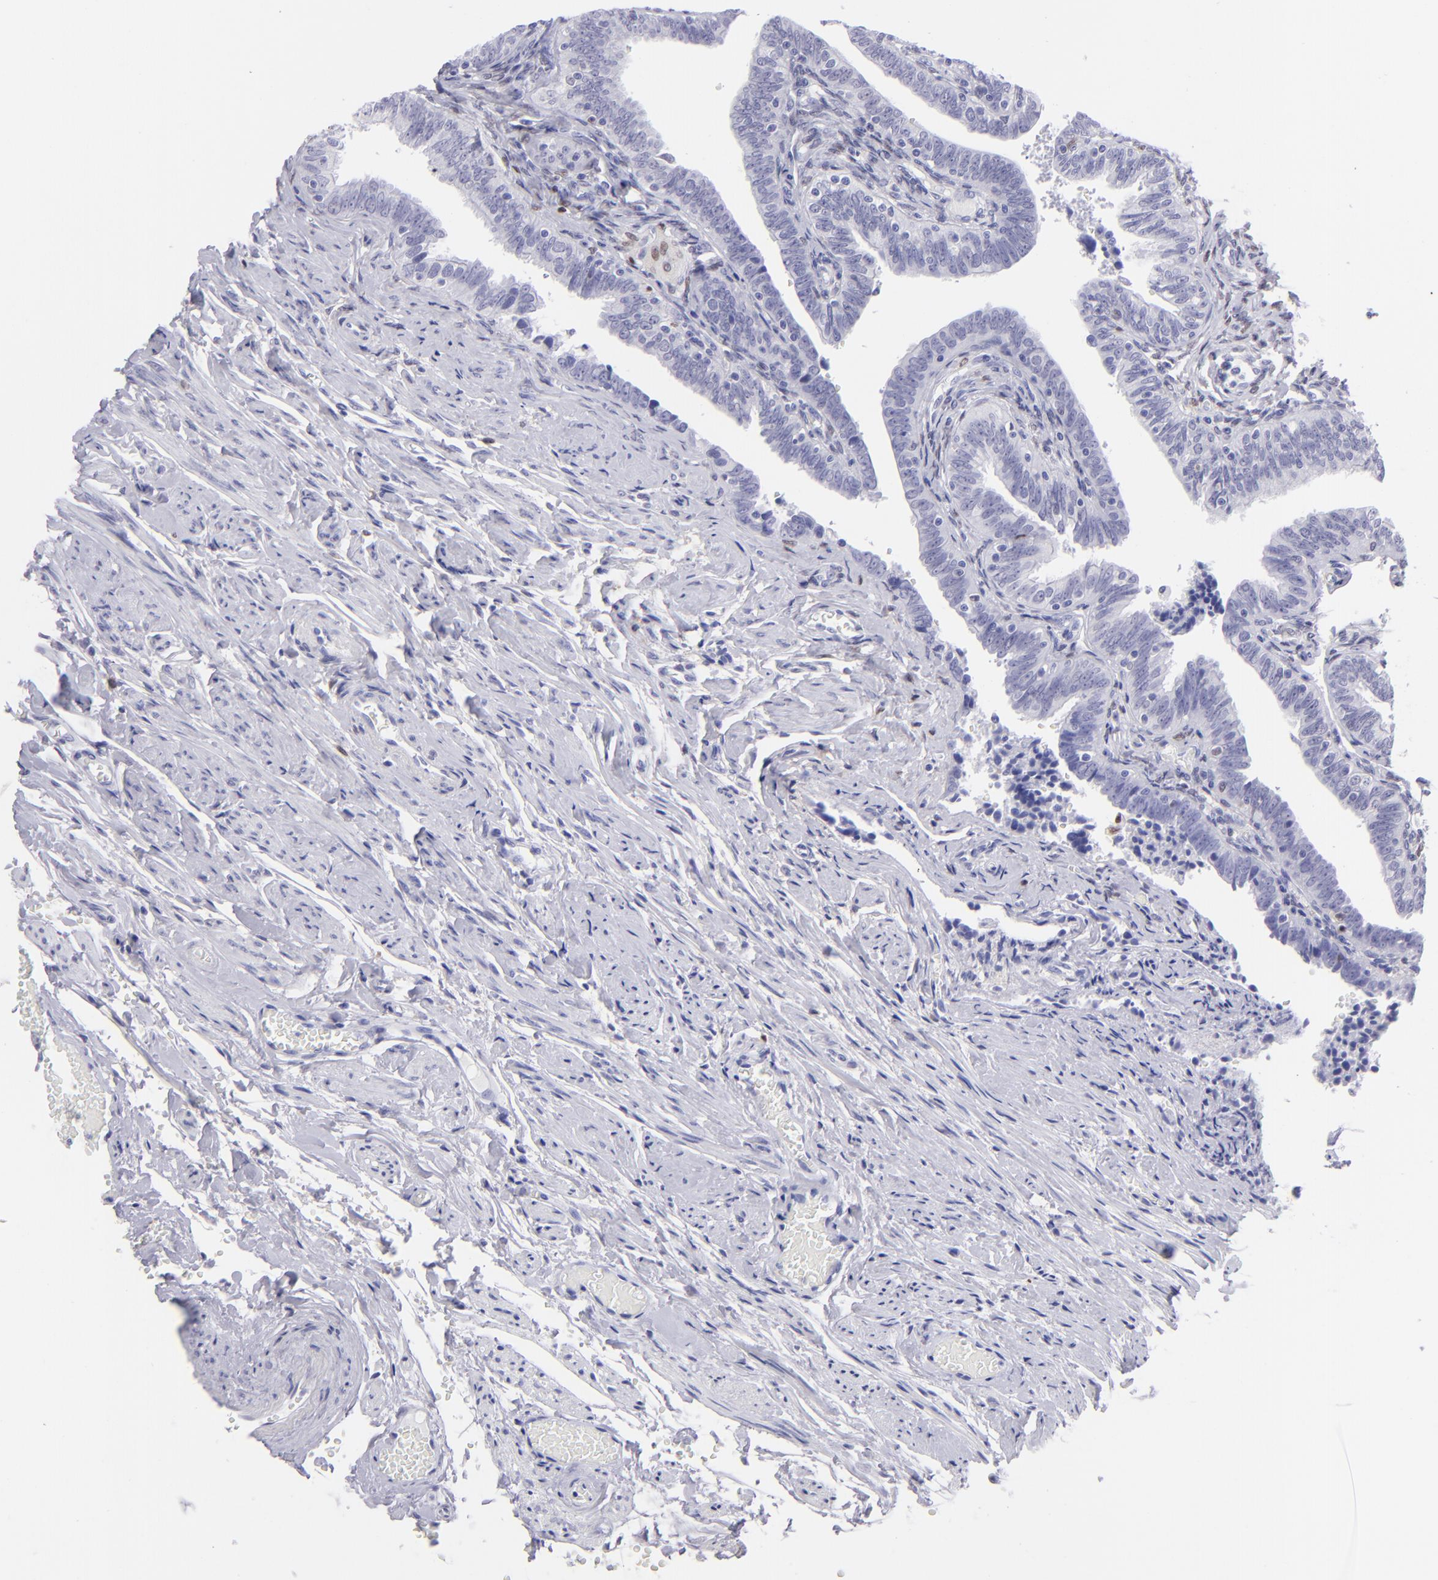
{"staining": {"intensity": "negative", "quantity": "none", "location": "none"}, "tissue": "fallopian tube", "cell_type": "Glandular cells", "image_type": "normal", "snomed": [{"axis": "morphology", "description": "Normal tissue, NOS"}, {"axis": "topography", "description": "Fallopian tube"}, {"axis": "topography", "description": "Ovary"}], "caption": "A photomicrograph of fallopian tube stained for a protein exhibits no brown staining in glandular cells. Nuclei are stained in blue.", "gene": "MITF", "patient": {"sex": "female", "age": 69}}